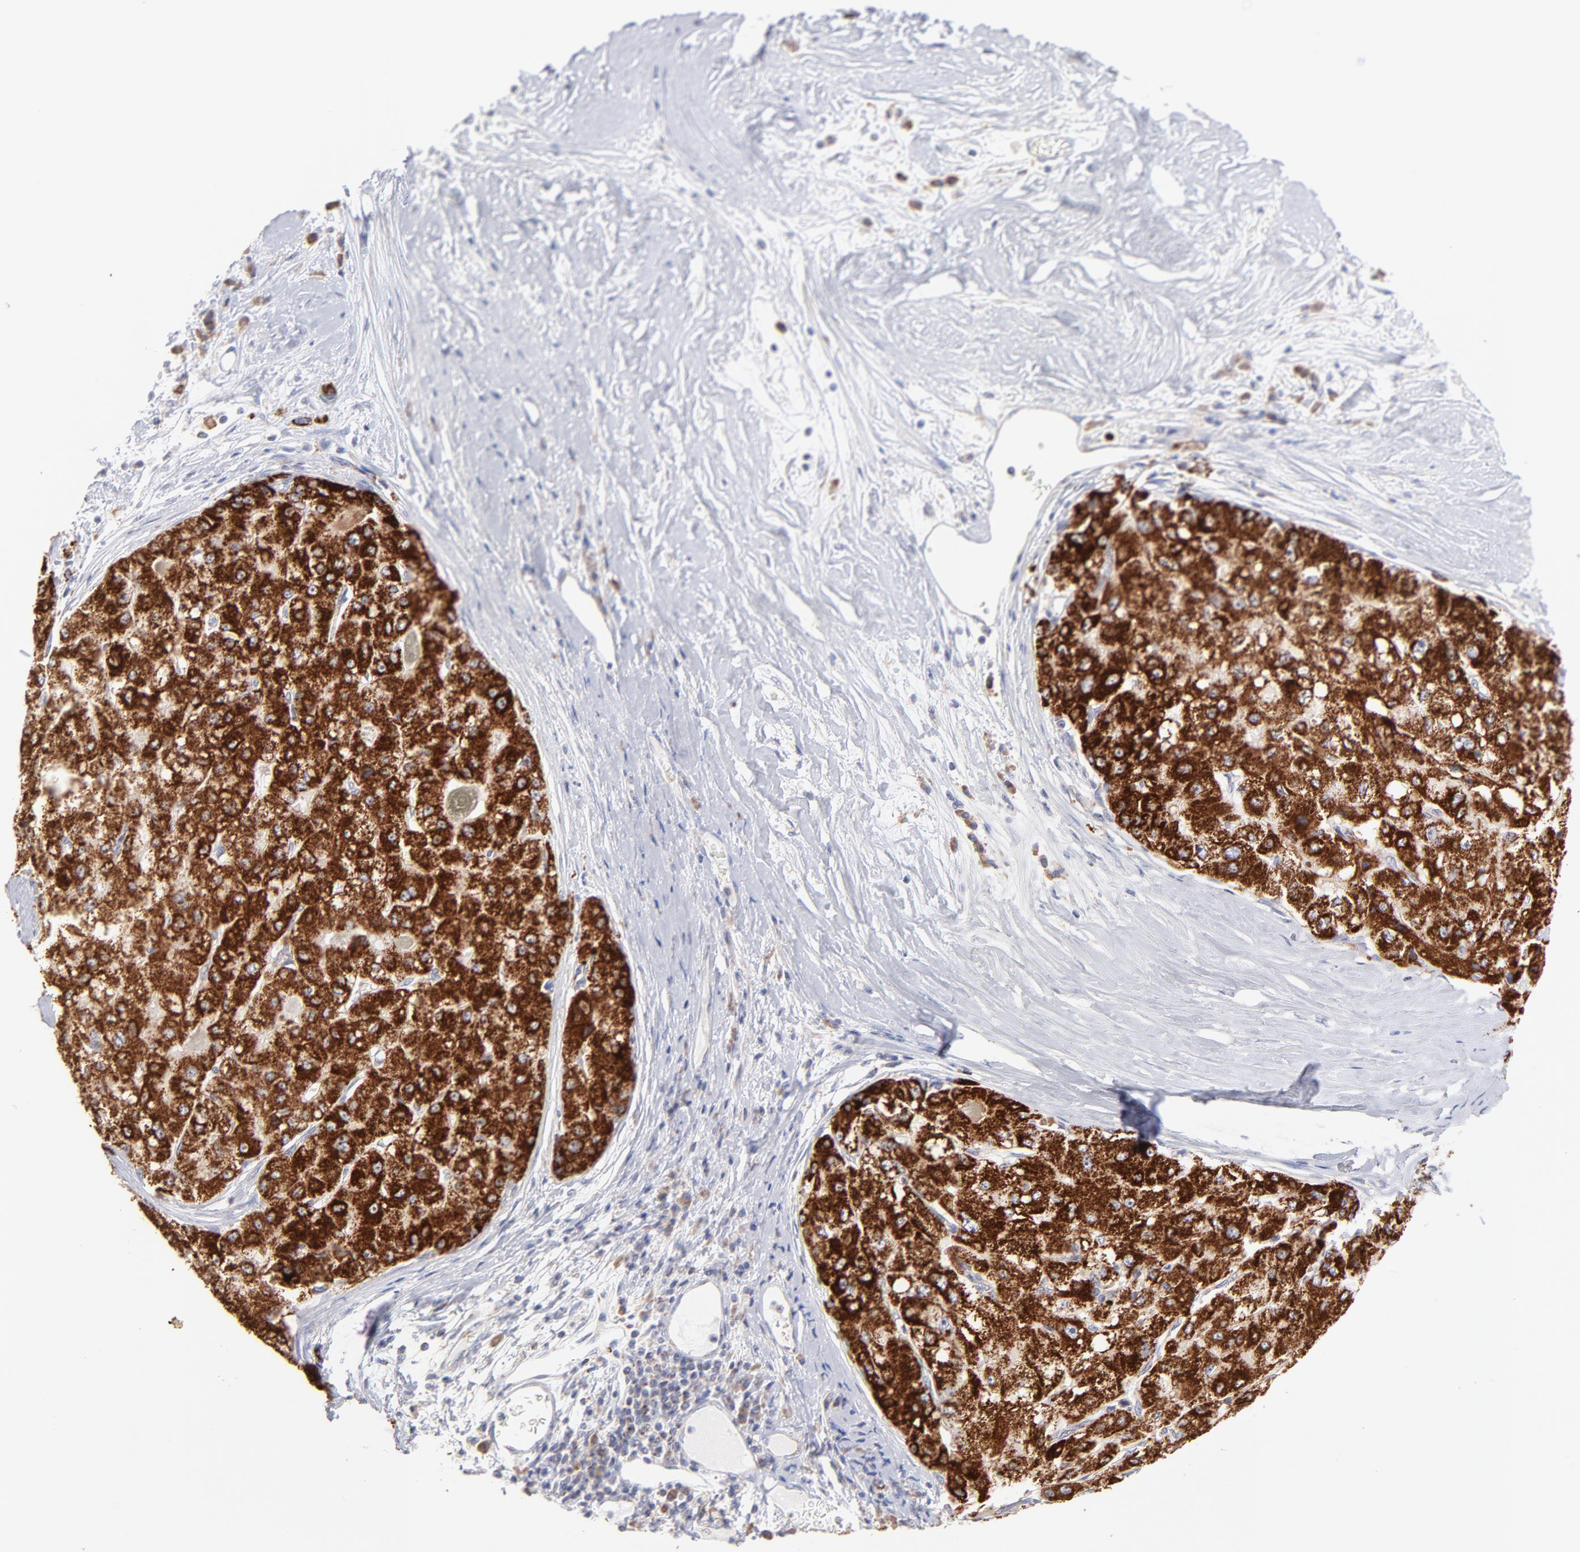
{"staining": {"intensity": "strong", "quantity": ">75%", "location": "cytoplasmic/membranous"}, "tissue": "liver cancer", "cell_type": "Tumor cells", "image_type": "cancer", "snomed": [{"axis": "morphology", "description": "Carcinoma, Hepatocellular, NOS"}, {"axis": "topography", "description": "Liver"}], "caption": "Immunohistochemical staining of hepatocellular carcinoma (liver) exhibits strong cytoplasmic/membranous protein expression in about >75% of tumor cells.", "gene": "TIMM8A", "patient": {"sex": "male", "age": 80}}